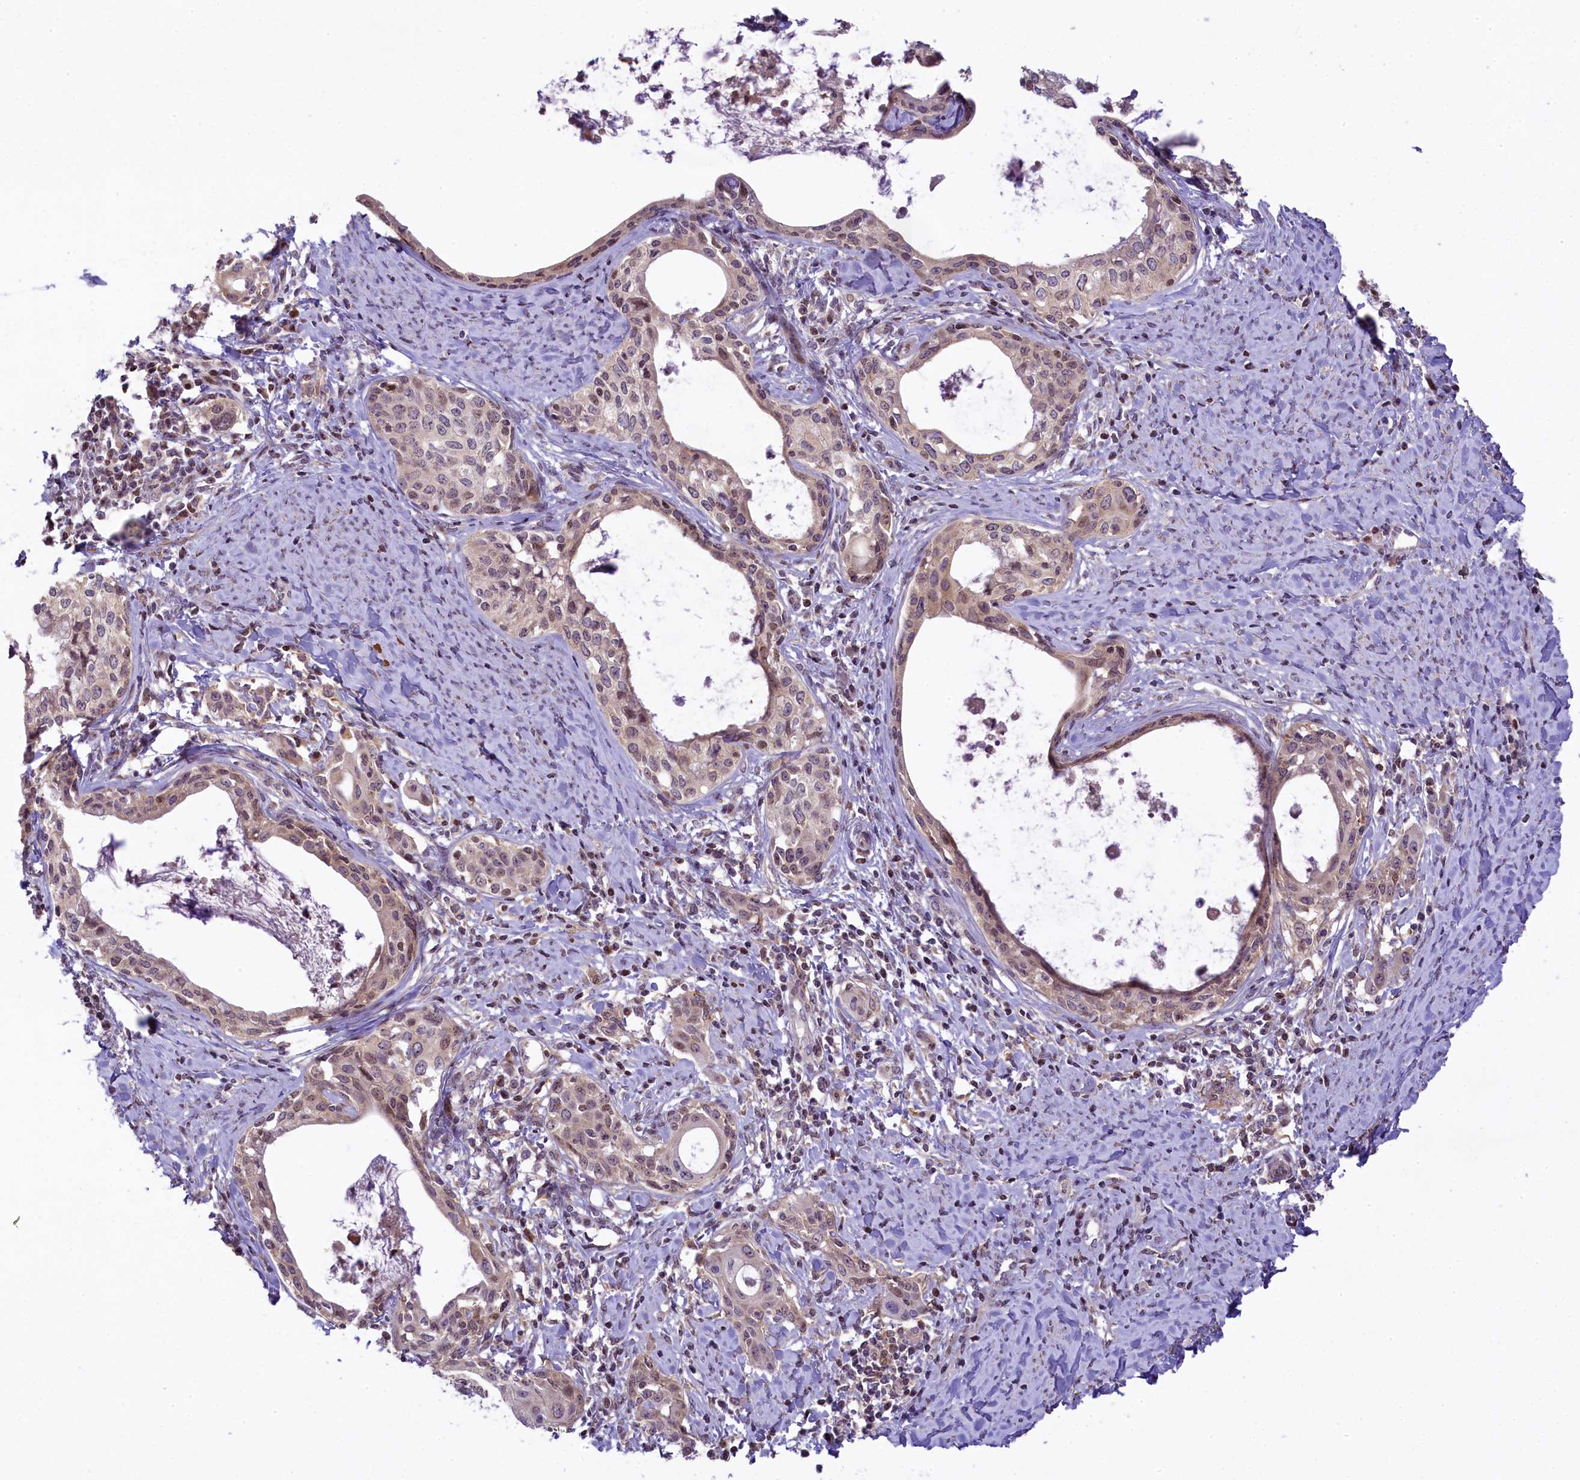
{"staining": {"intensity": "weak", "quantity": ">75%", "location": "cytoplasmic/membranous"}, "tissue": "cervical cancer", "cell_type": "Tumor cells", "image_type": "cancer", "snomed": [{"axis": "morphology", "description": "Squamous cell carcinoma, NOS"}, {"axis": "morphology", "description": "Adenocarcinoma, NOS"}, {"axis": "topography", "description": "Cervix"}], "caption": "Cervical cancer stained for a protein (brown) demonstrates weak cytoplasmic/membranous positive expression in approximately >75% of tumor cells.", "gene": "RBBP8", "patient": {"sex": "female", "age": 52}}